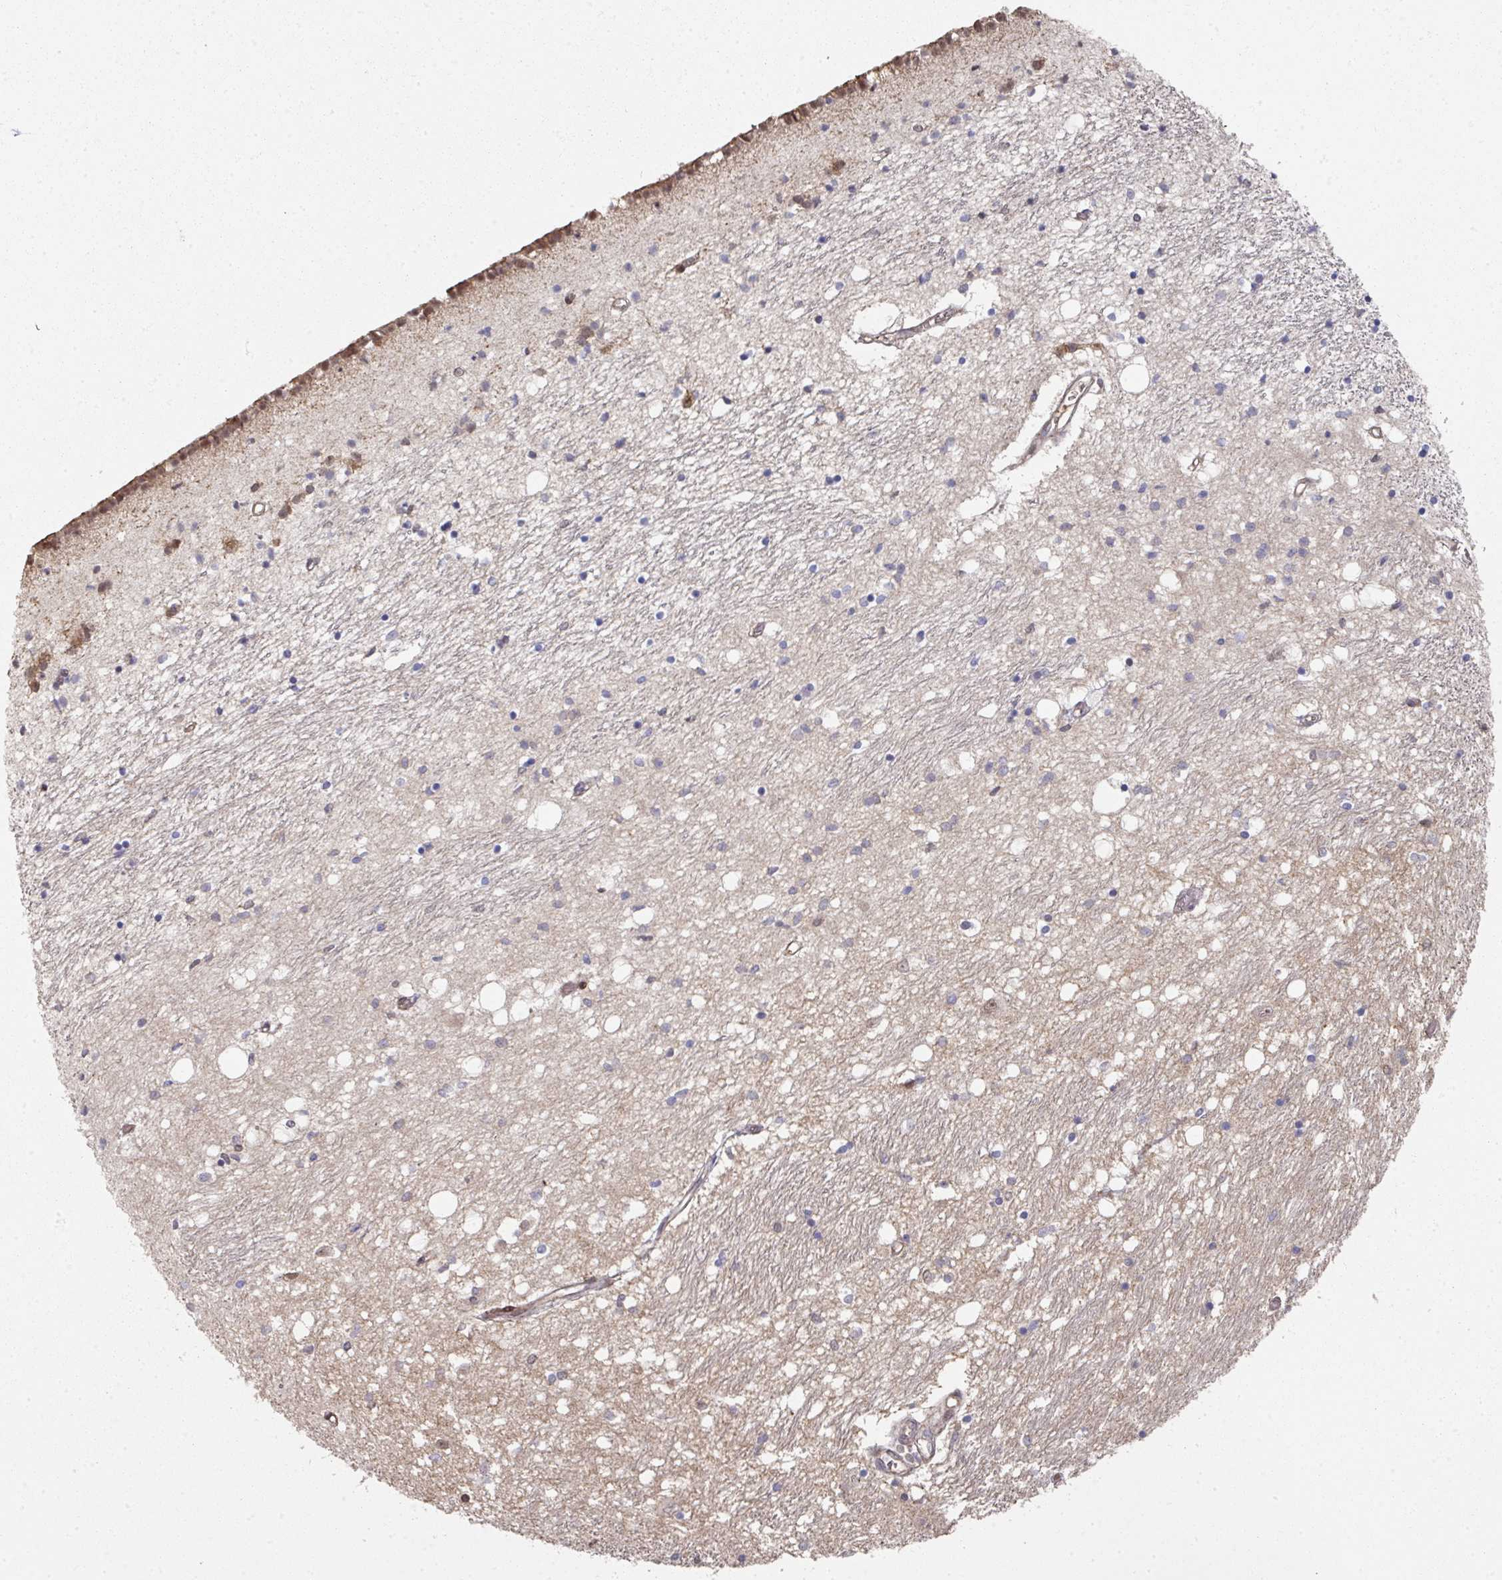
{"staining": {"intensity": "moderate", "quantity": "<25%", "location": "cytoplasmic/membranous,nuclear"}, "tissue": "caudate", "cell_type": "Glial cells", "image_type": "normal", "snomed": [{"axis": "morphology", "description": "Normal tissue, NOS"}, {"axis": "topography", "description": "Lateral ventricle wall"}], "caption": "This micrograph displays benign caudate stained with immunohistochemistry to label a protein in brown. The cytoplasmic/membranous,nuclear of glial cells show moderate positivity for the protein. Nuclei are counter-stained blue.", "gene": "CA7", "patient": {"sex": "male", "age": 70}}